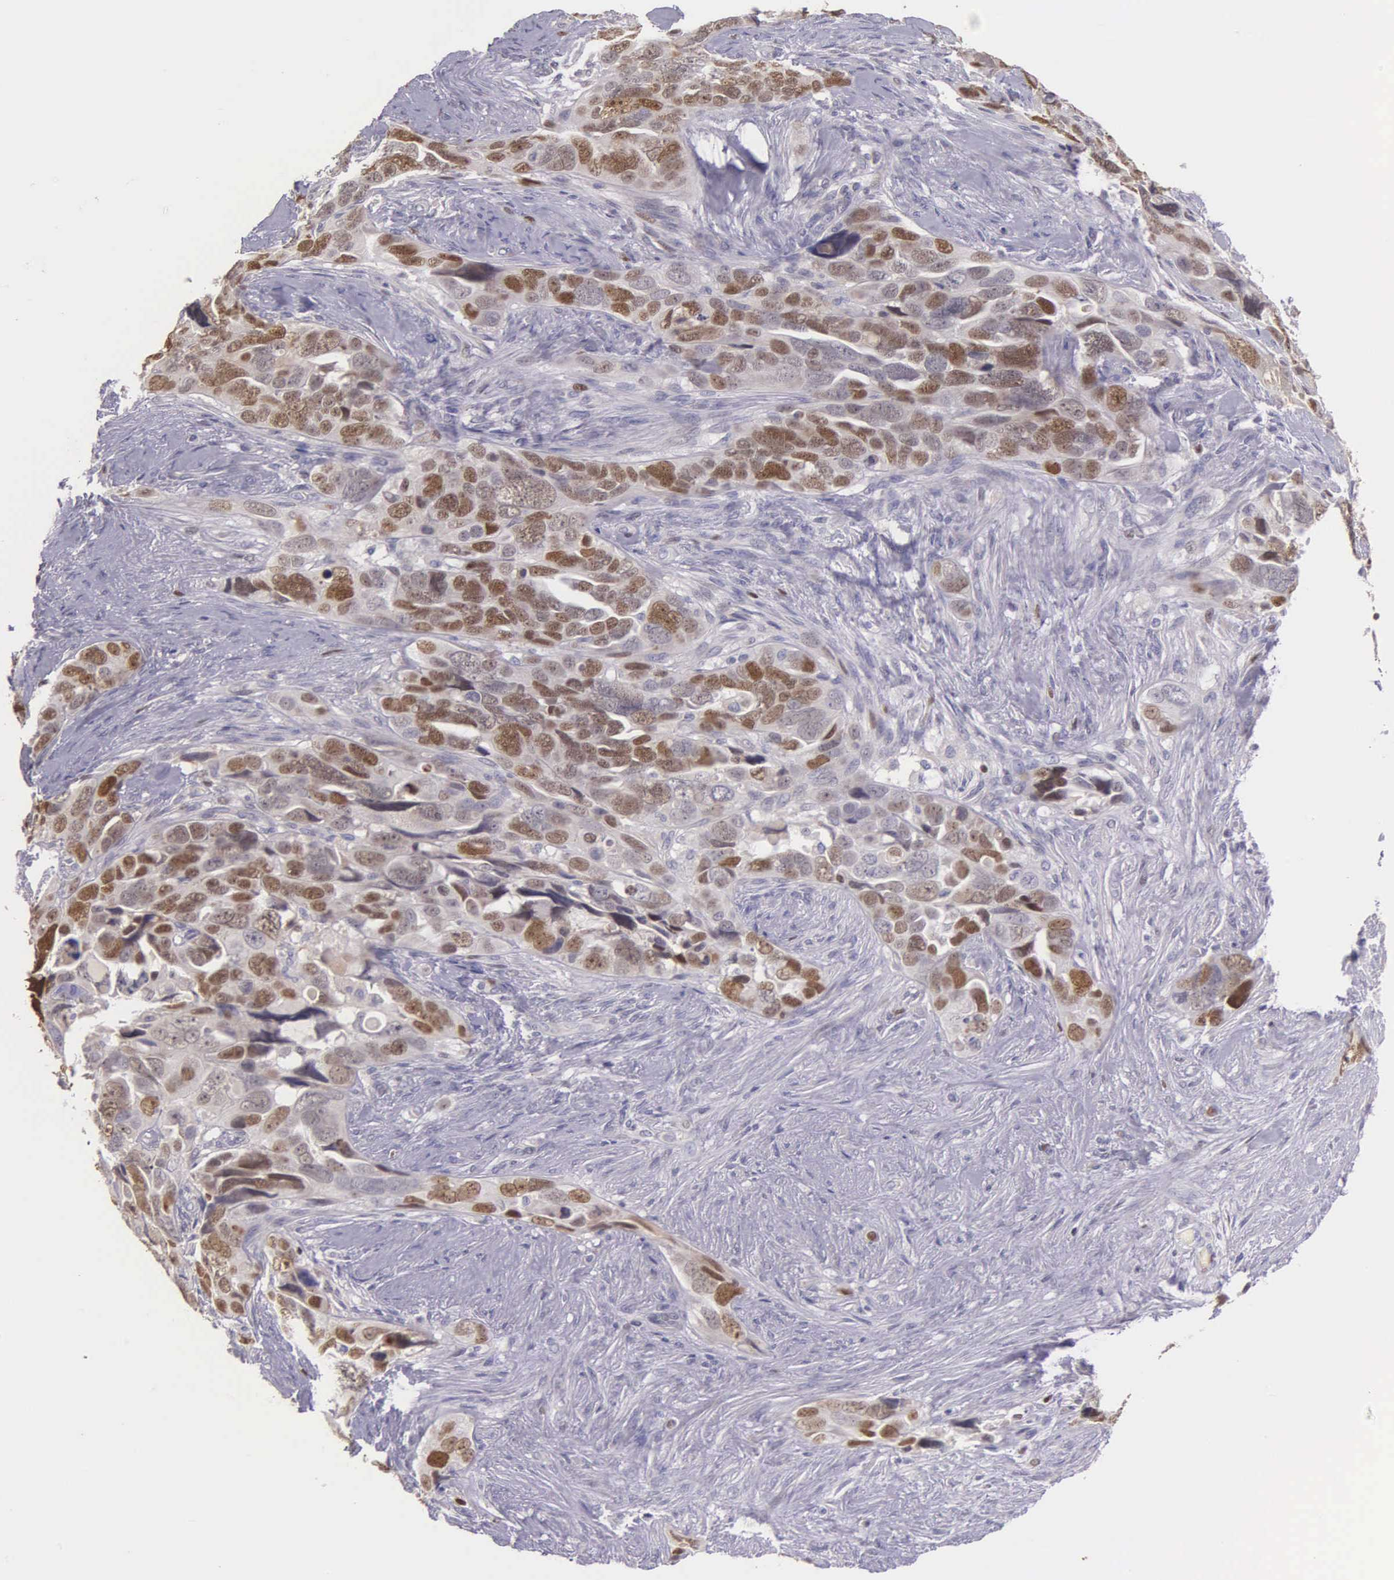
{"staining": {"intensity": "moderate", "quantity": ">75%", "location": "nuclear"}, "tissue": "ovarian cancer", "cell_type": "Tumor cells", "image_type": "cancer", "snomed": [{"axis": "morphology", "description": "Cystadenocarcinoma, serous, NOS"}, {"axis": "topography", "description": "Ovary"}], "caption": "This photomicrograph demonstrates immunohistochemistry staining of human ovarian cancer (serous cystadenocarcinoma), with medium moderate nuclear expression in approximately >75% of tumor cells.", "gene": "MCM5", "patient": {"sex": "female", "age": 63}}